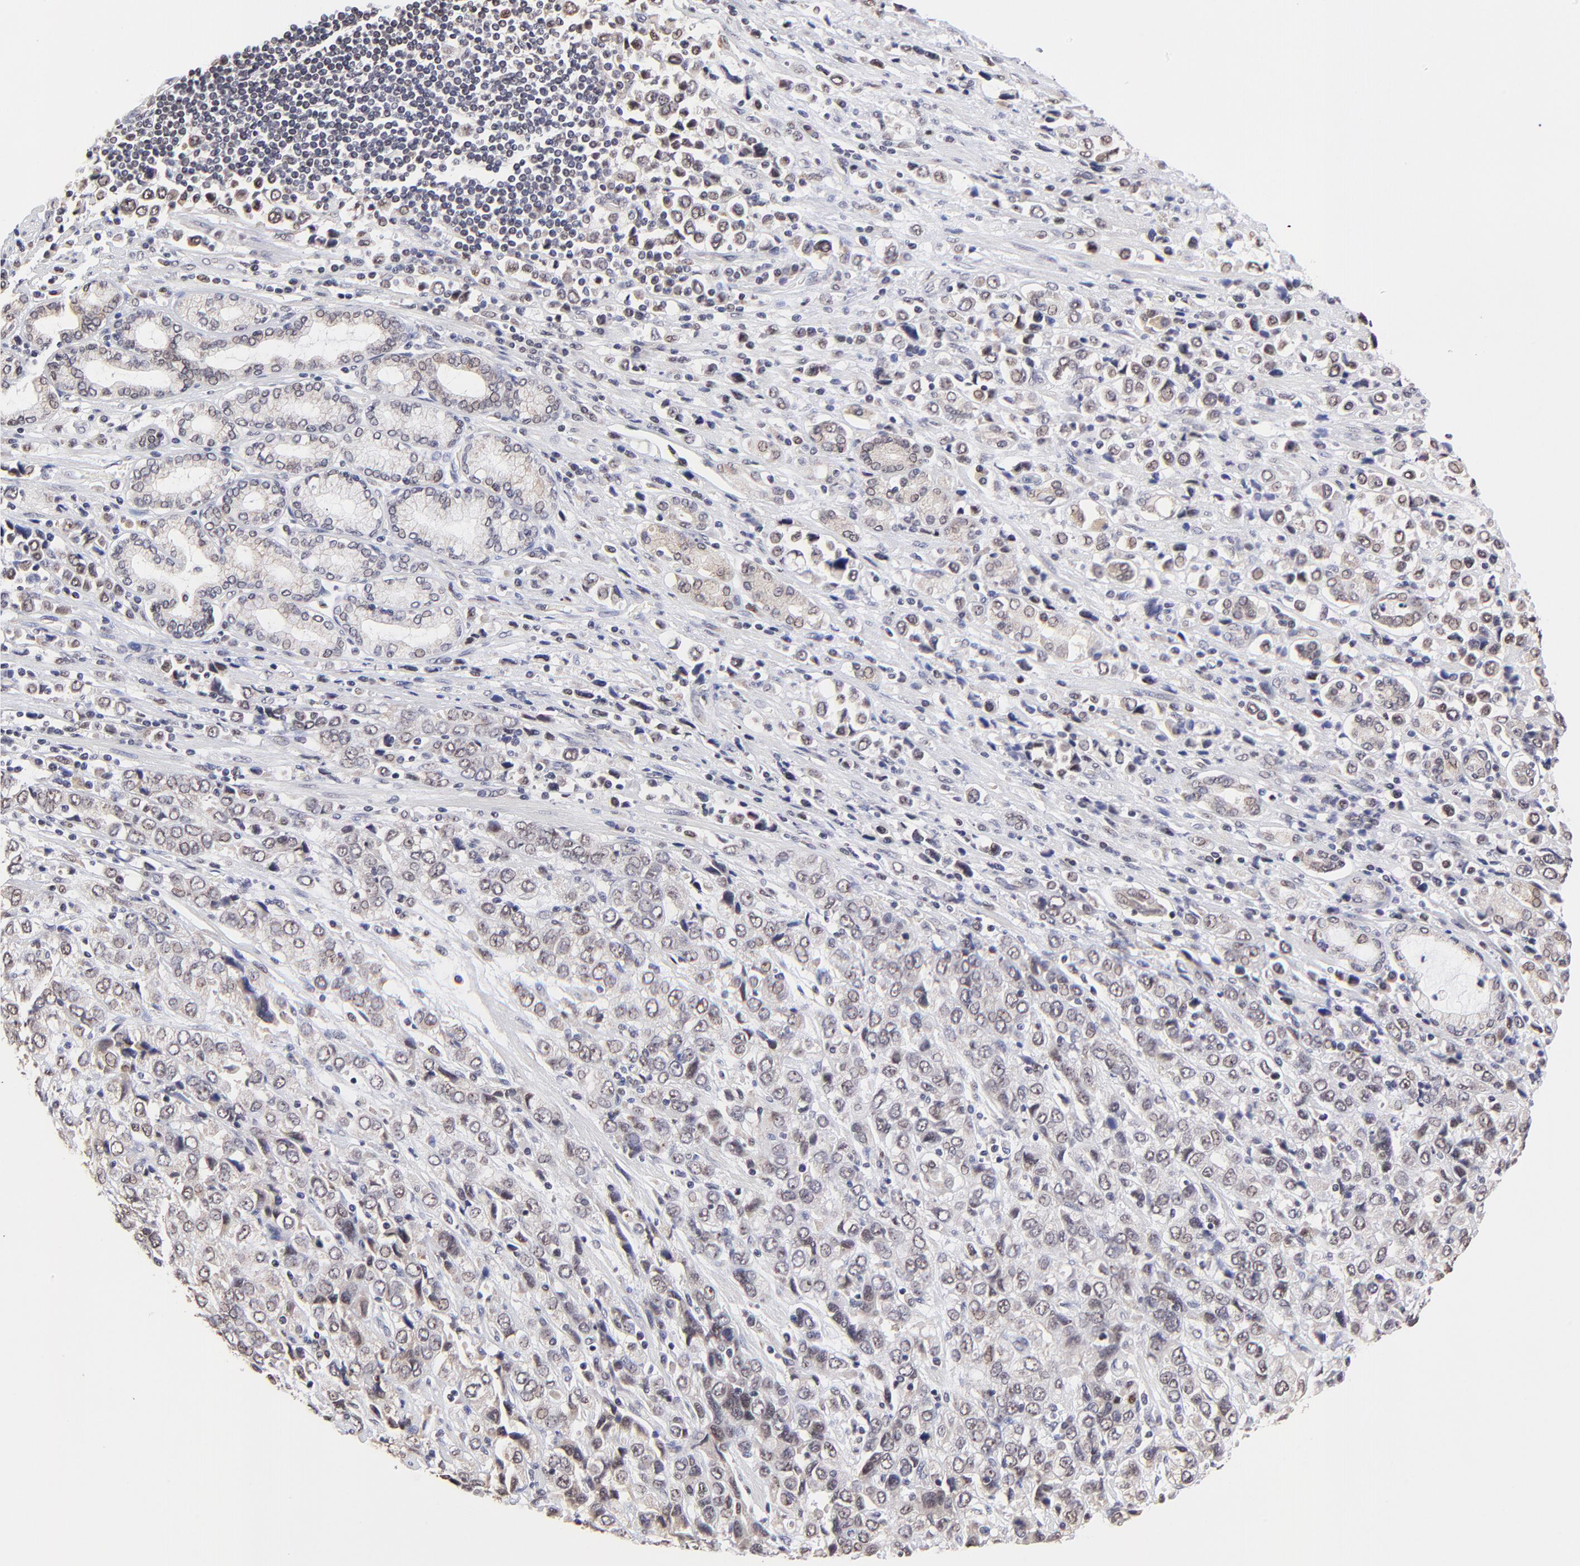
{"staining": {"intensity": "weak", "quantity": ">75%", "location": "cytoplasmic/membranous,nuclear"}, "tissue": "stomach cancer", "cell_type": "Tumor cells", "image_type": "cancer", "snomed": [{"axis": "morphology", "description": "Adenocarcinoma, NOS"}, {"axis": "topography", "description": "Stomach, upper"}], "caption": "Protein staining of stomach cancer (adenocarcinoma) tissue exhibits weak cytoplasmic/membranous and nuclear staining in approximately >75% of tumor cells.", "gene": "ZNF670", "patient": {"sex": "male", "age": 76}}